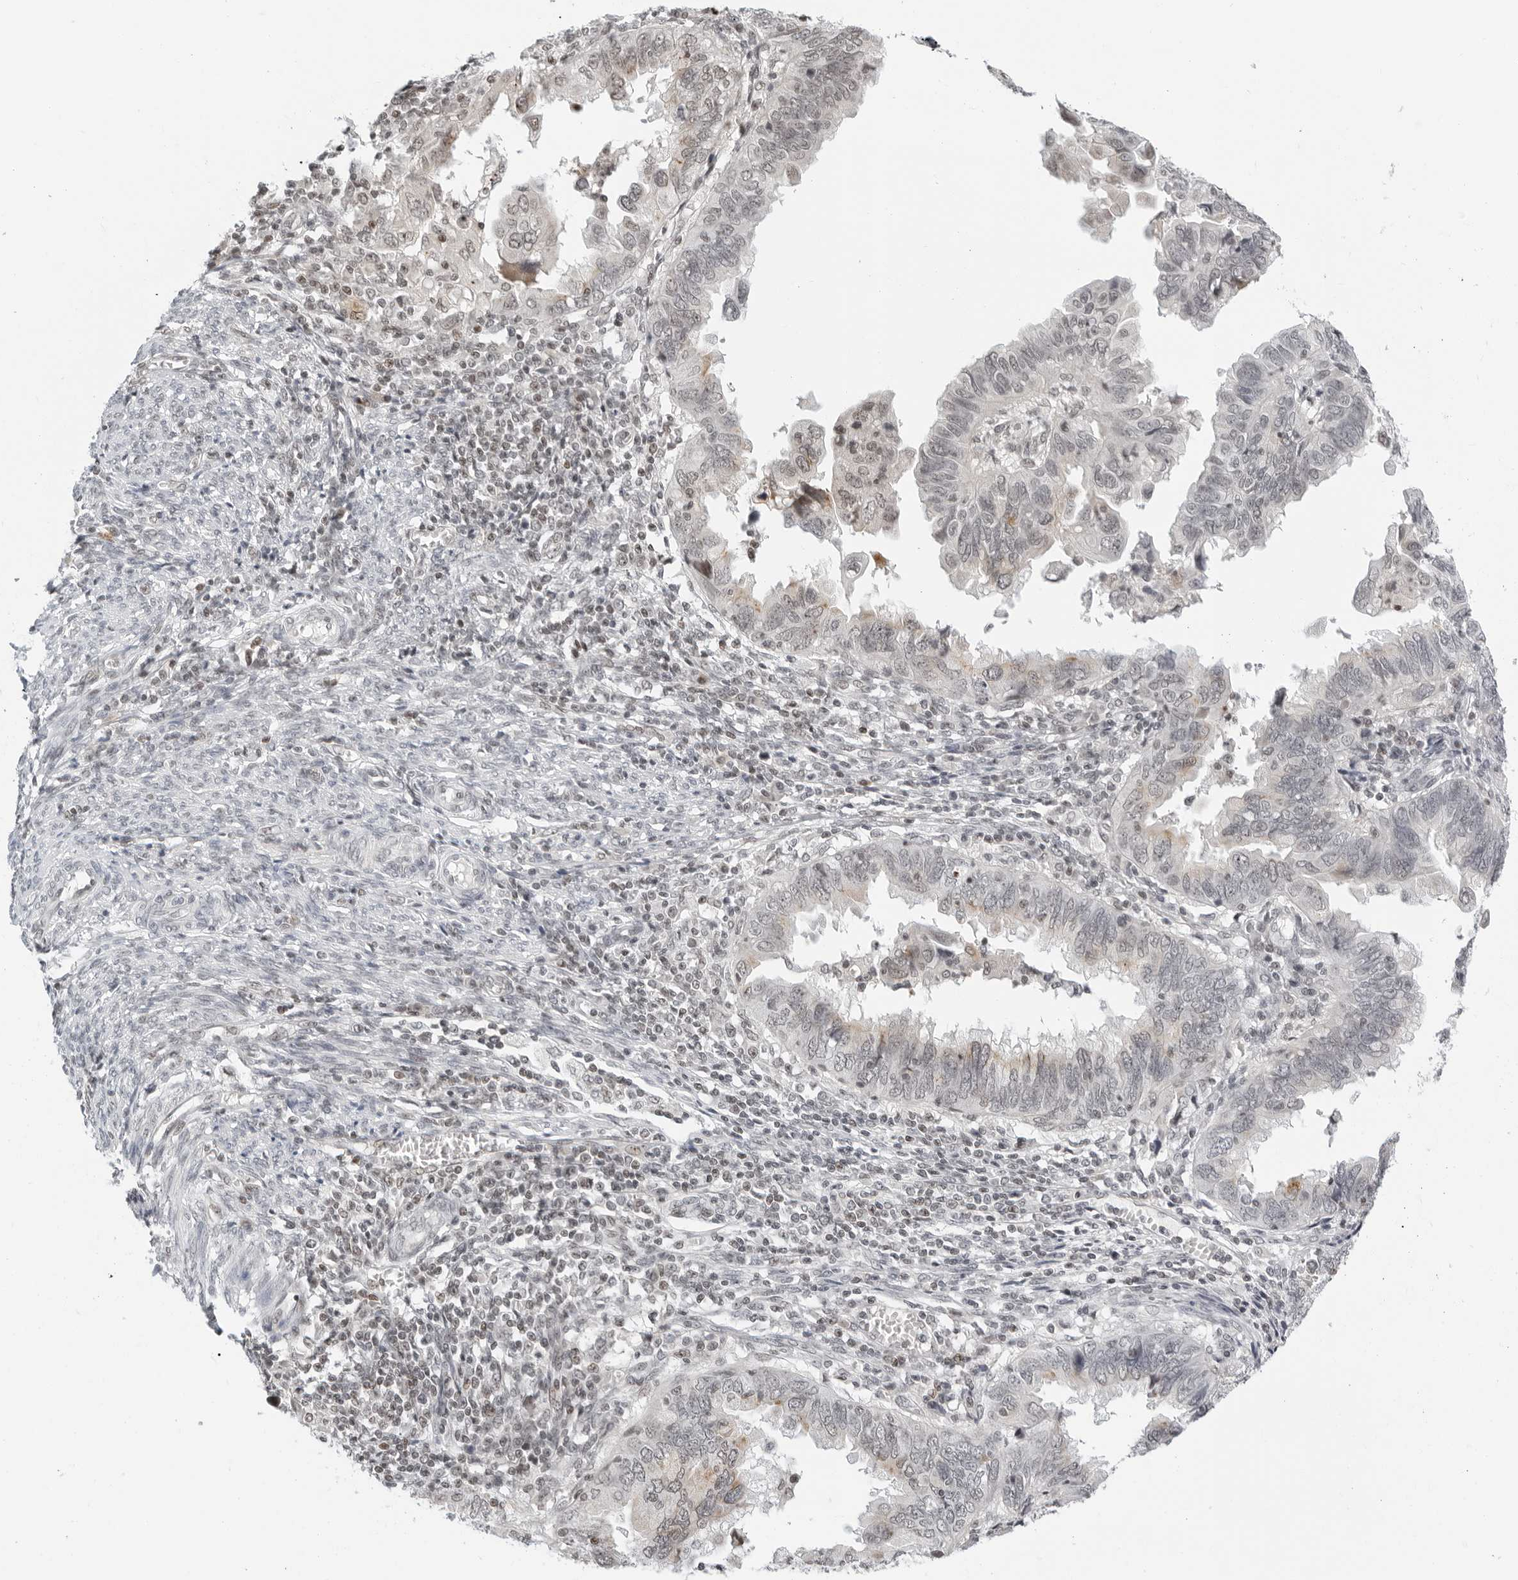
{"staining": {"intensity": "moderate", "quantity": "<25%", "location": "nuclear"}, "tissue": "endometrial cancer", "cell_type": "Tumor cells", "image_type": "cancer", "snomed": [{"axis": "morphology", "description": "Adenocarcinoma, NOS"}, {"axis": "topography", "description": "Uterus"}], "caption": "A histopathology image of human endometrial cancer stained for a protein demonstrates moderate nuclear brown staining in tumor cells.", "gene": "MSH6", "patient": {"sex": "female", "age": 77}}